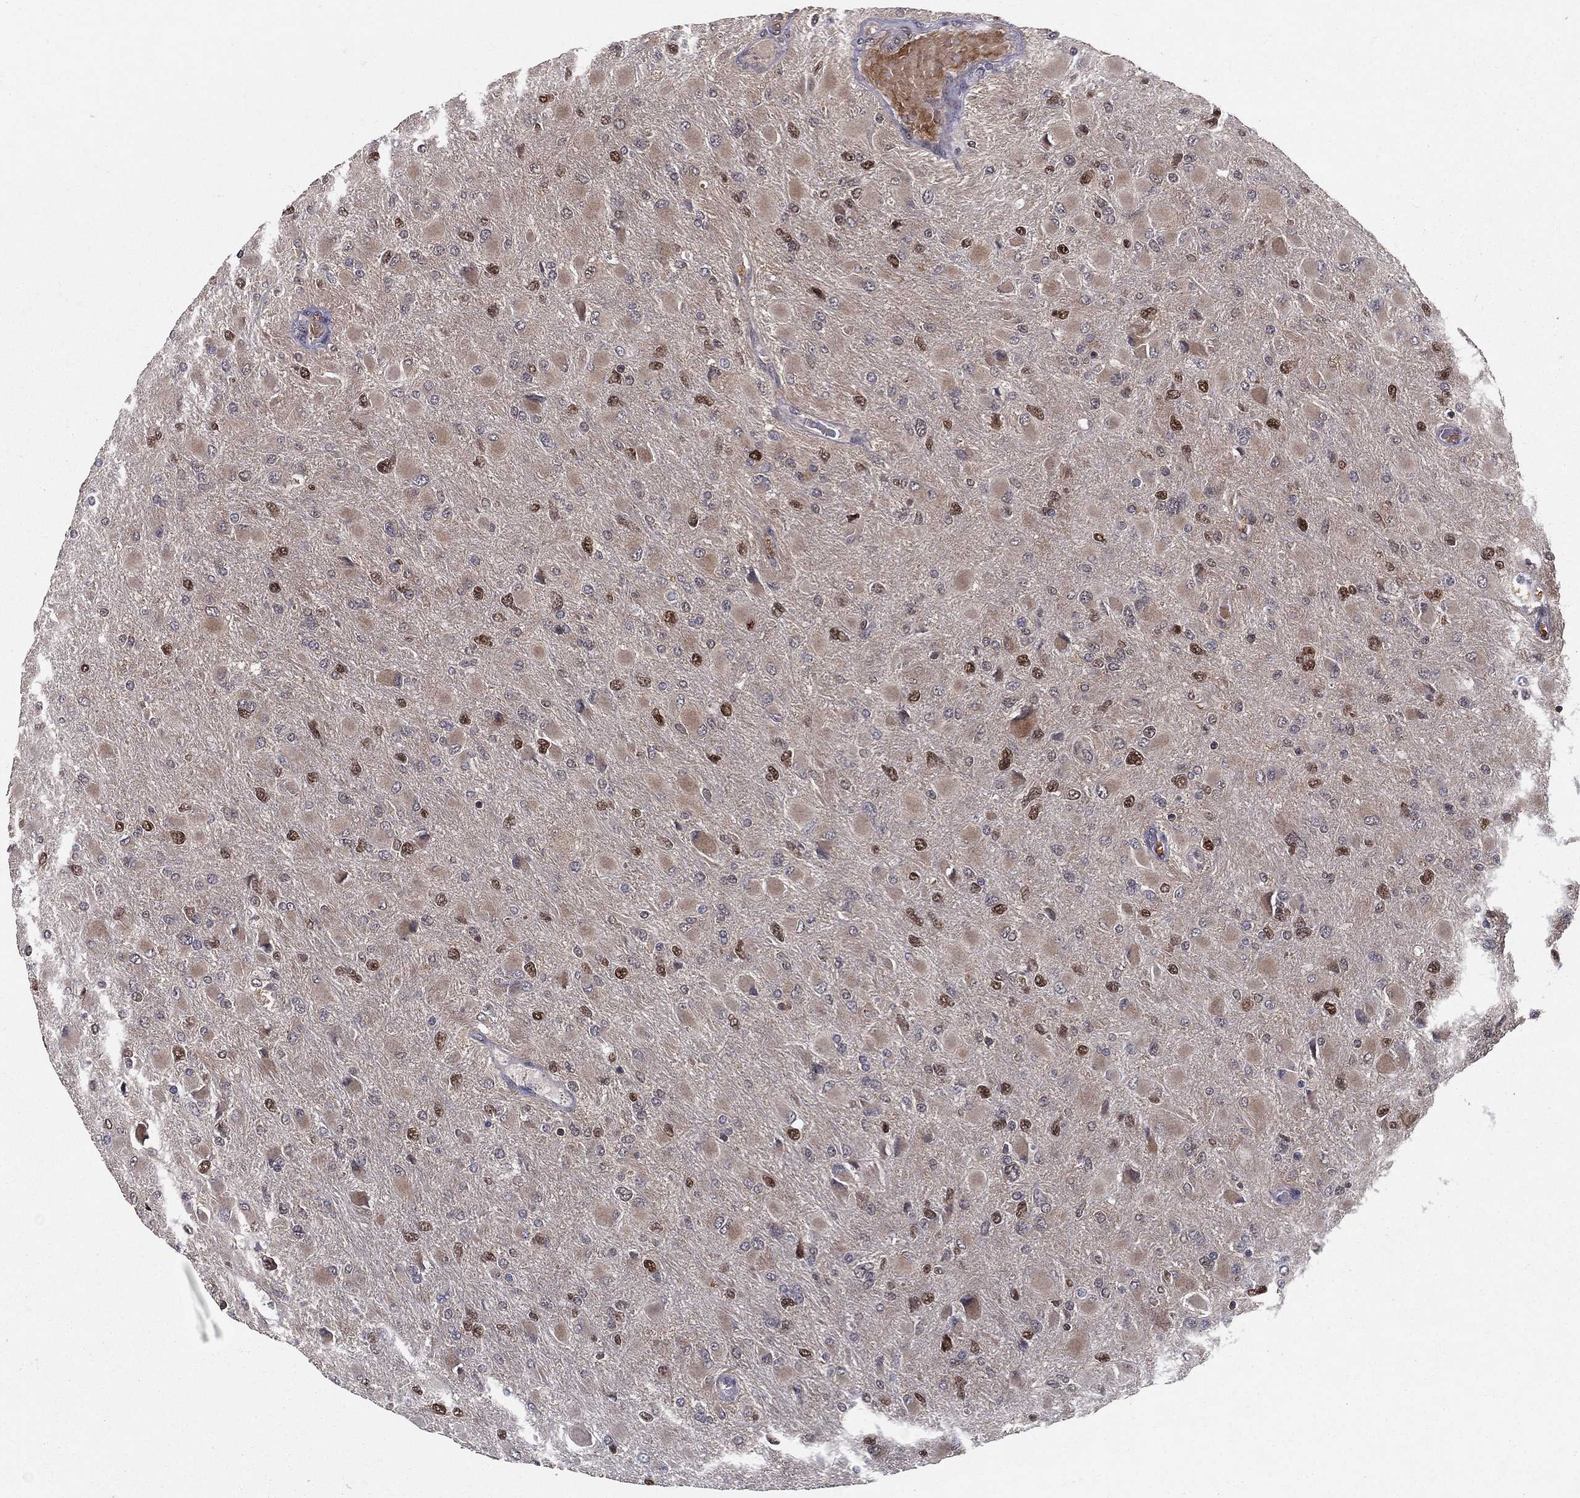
{"staining": {"intensity": "strong", "quantity": "<25%", "location": "nuclear"}, "tissue": "glioma", "cell_type": "Tumor cells", "image_type": "cancer", "snomed": [{"axis": "morphology", "description": "Glioma, malignant, High grade"}, {"axis": "topography", "description": "Cerebral cortex"}], "caption": "Human malignant glioma (high-grade) stained with a brown dye displays strong nuclear positive staining in about <25% of tumor cells.", "gene": "CARM1", "patient": {"sex": "female", "age": 36}}